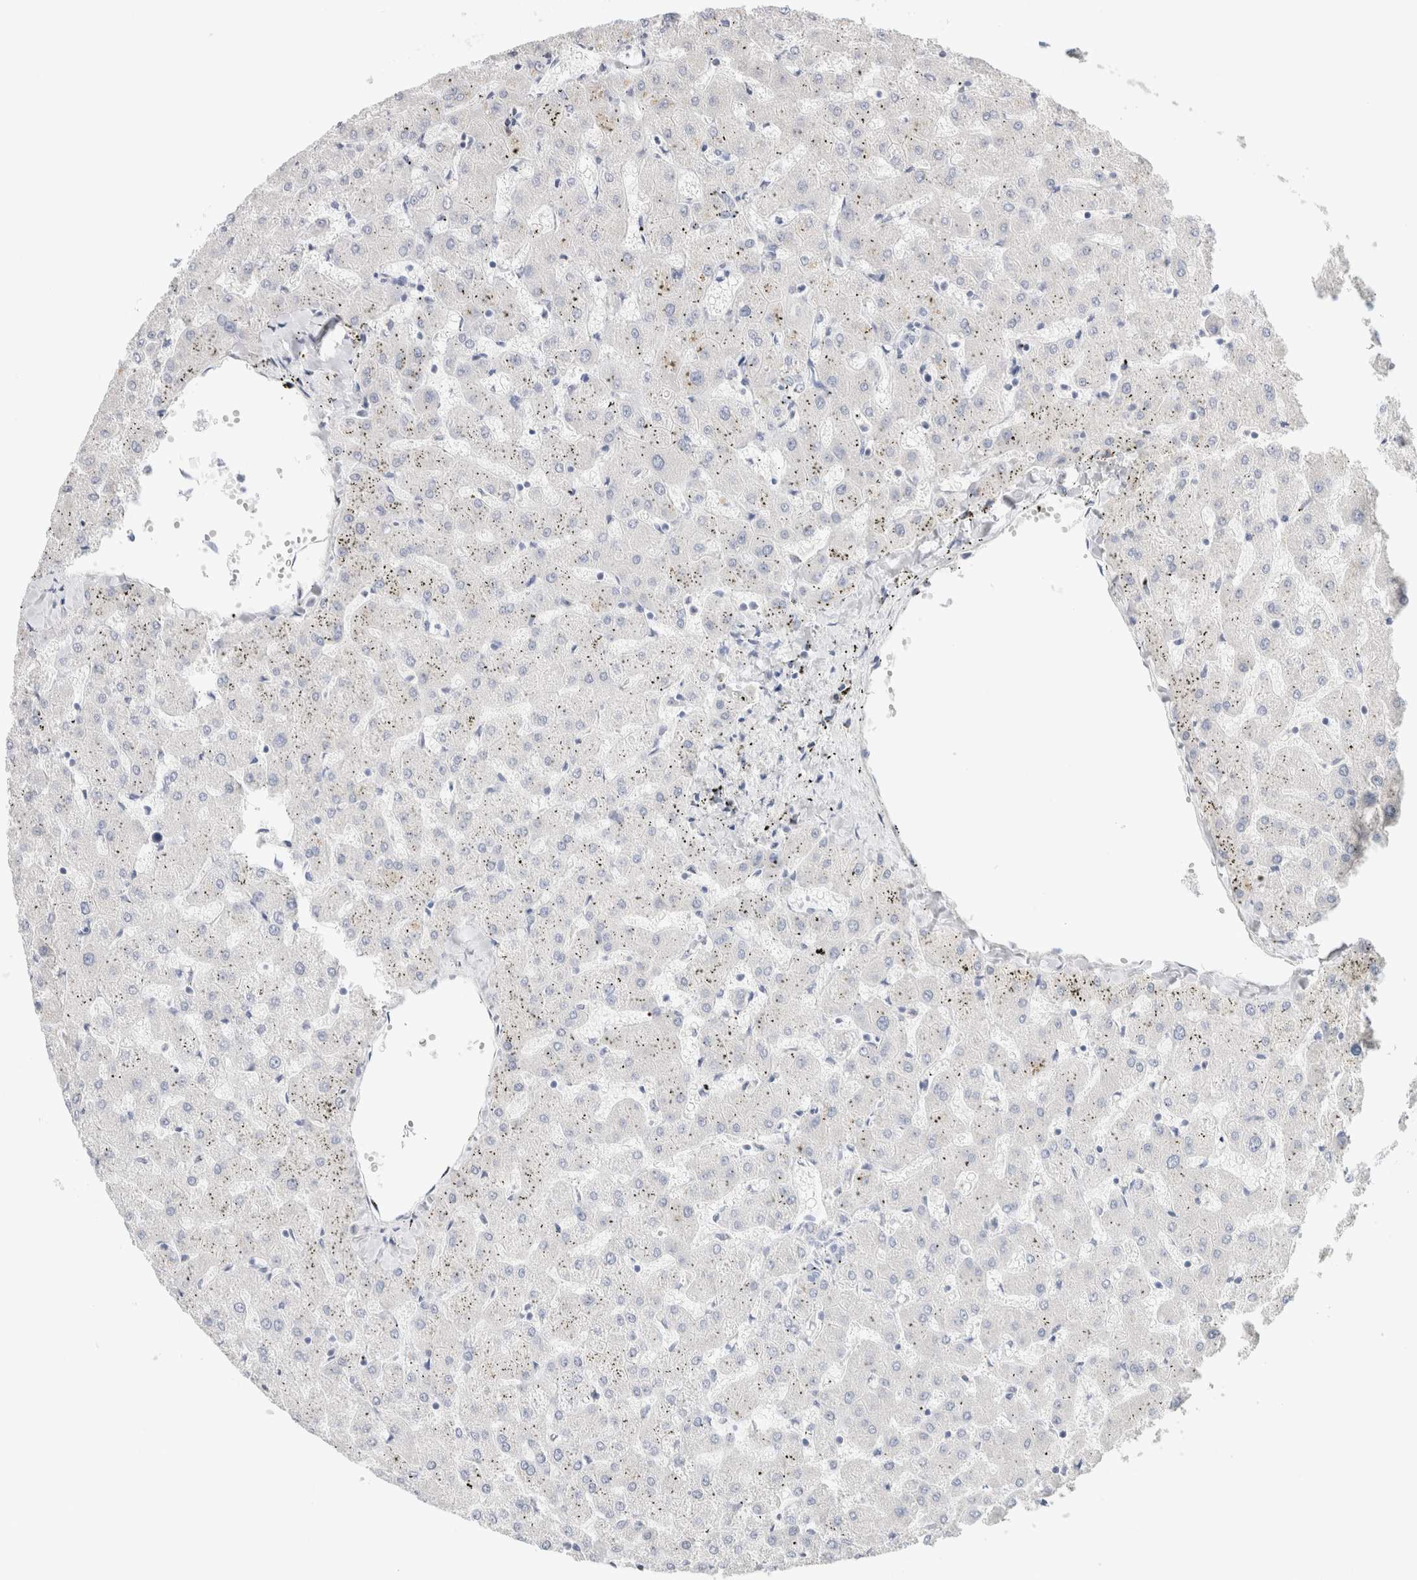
{"staining": {"intensity": "negative", "quantity": "none", "location": "none"}, "tissue": "liver", "cell_type": "Cholangiocytes", "image_type": "normal", "snomed": [{"axis": "morphology", "description": "Normal tissue, NOS"}, {"axis": "topography", "description": "Liver"}], "caption": "A high-resolution photomicrograph shows immunohistochemistry staining of normal liver, which demonstrates no significant staining in cholangiocytes. (DAB IHC, high magnification).", "gene": "GADD45G", "patient": {"sex": "female", "age": 63}}